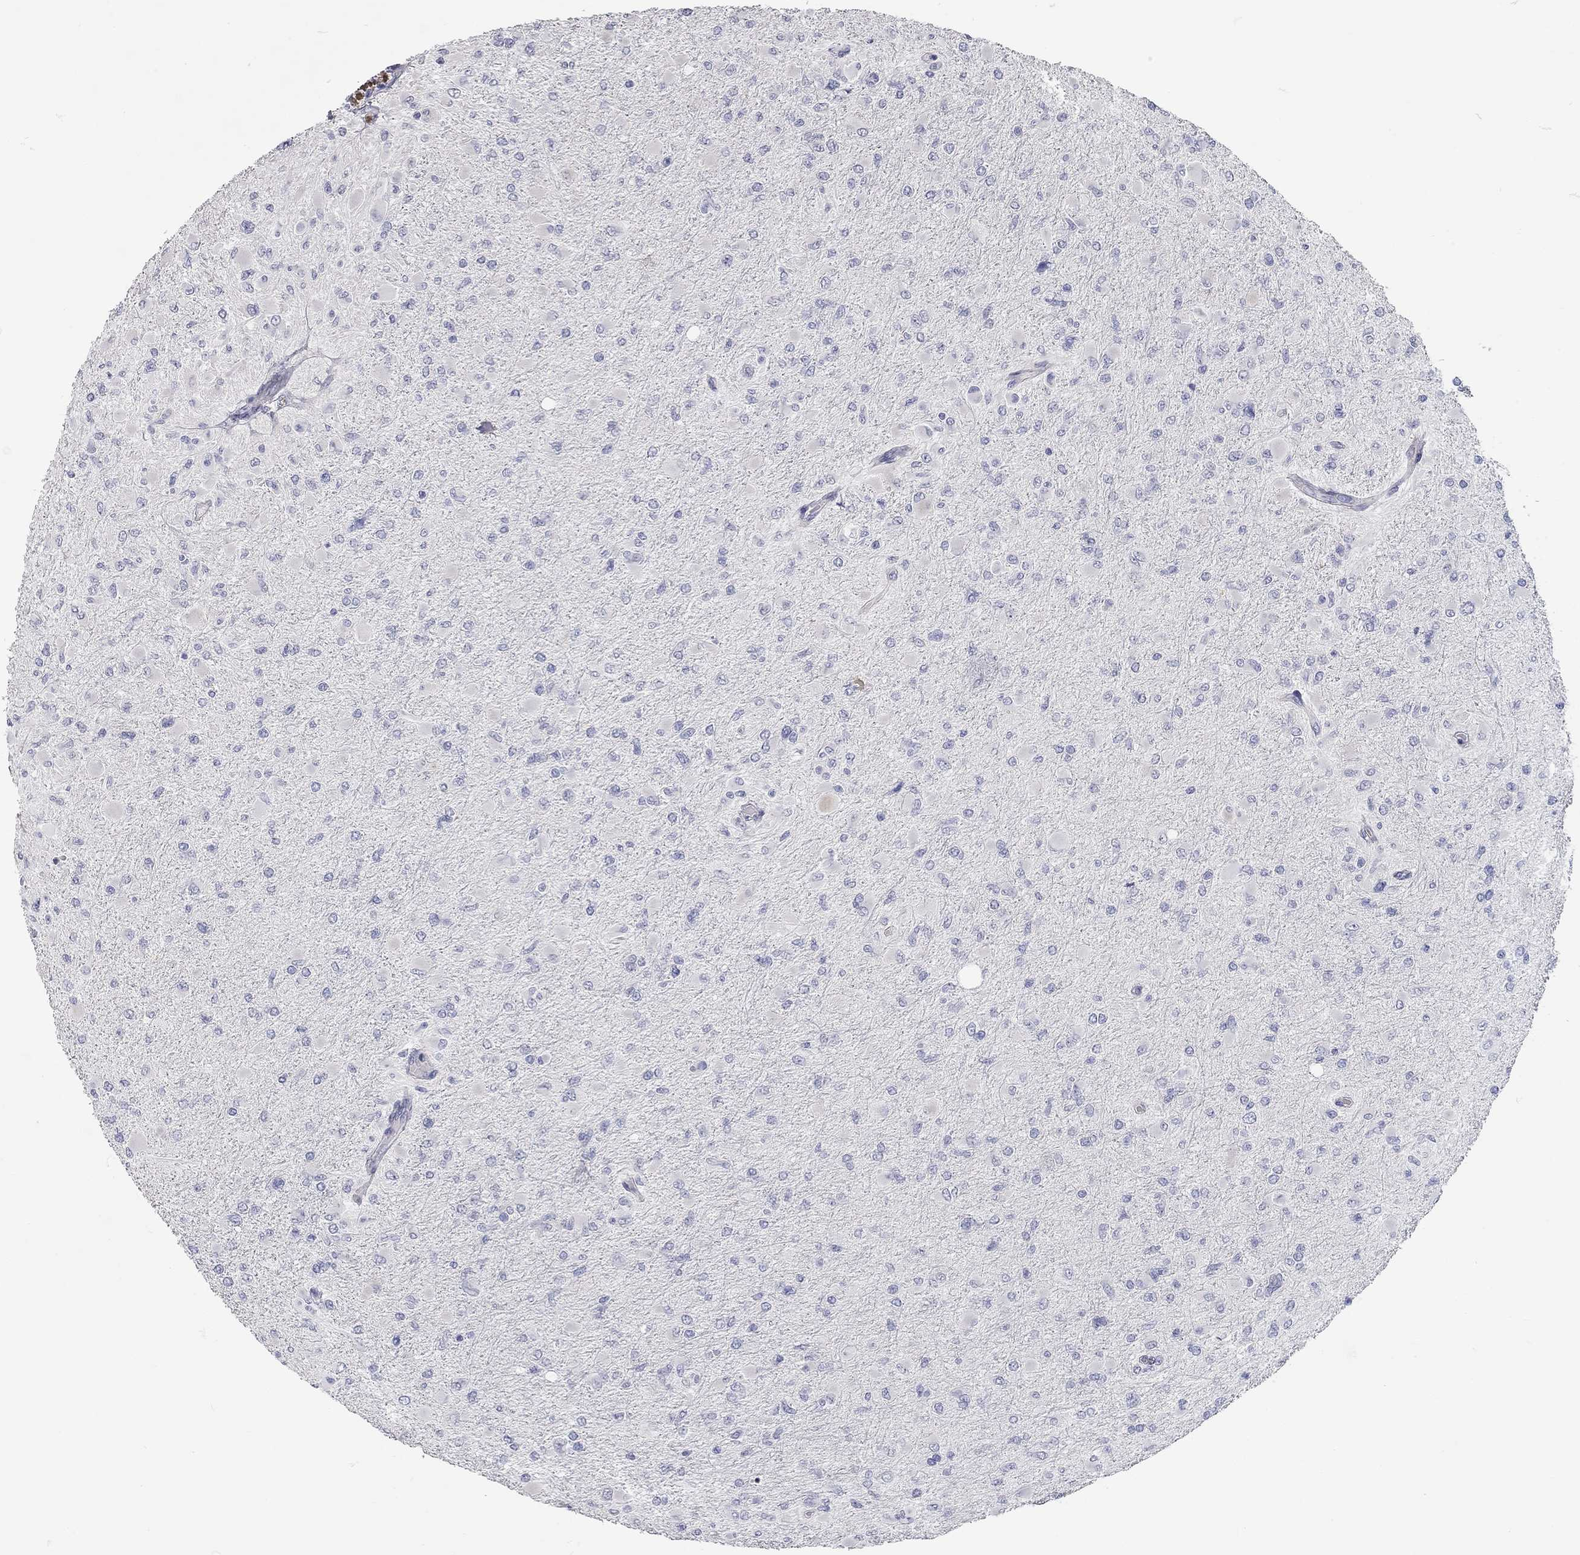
{"staining": {"intensity": "negative", "quantity": "none", "location": "none"}, "tissue": "glioma", "cell_type": "Tumor cells", "image_type": "cancer", "snomed": [{"axis": "morphology", "description": "Glioma, malignant, High grade"}, {"axis": "topography", "description": "Cerebral cortex"}], "caption": "Immunohistochemistry image of neoplastic tissue: glioma stained with DAB shows no significant protein expression in tumor cells.", "gene": "XAGE2", "patient": {"sex": "female", "age": 36}}